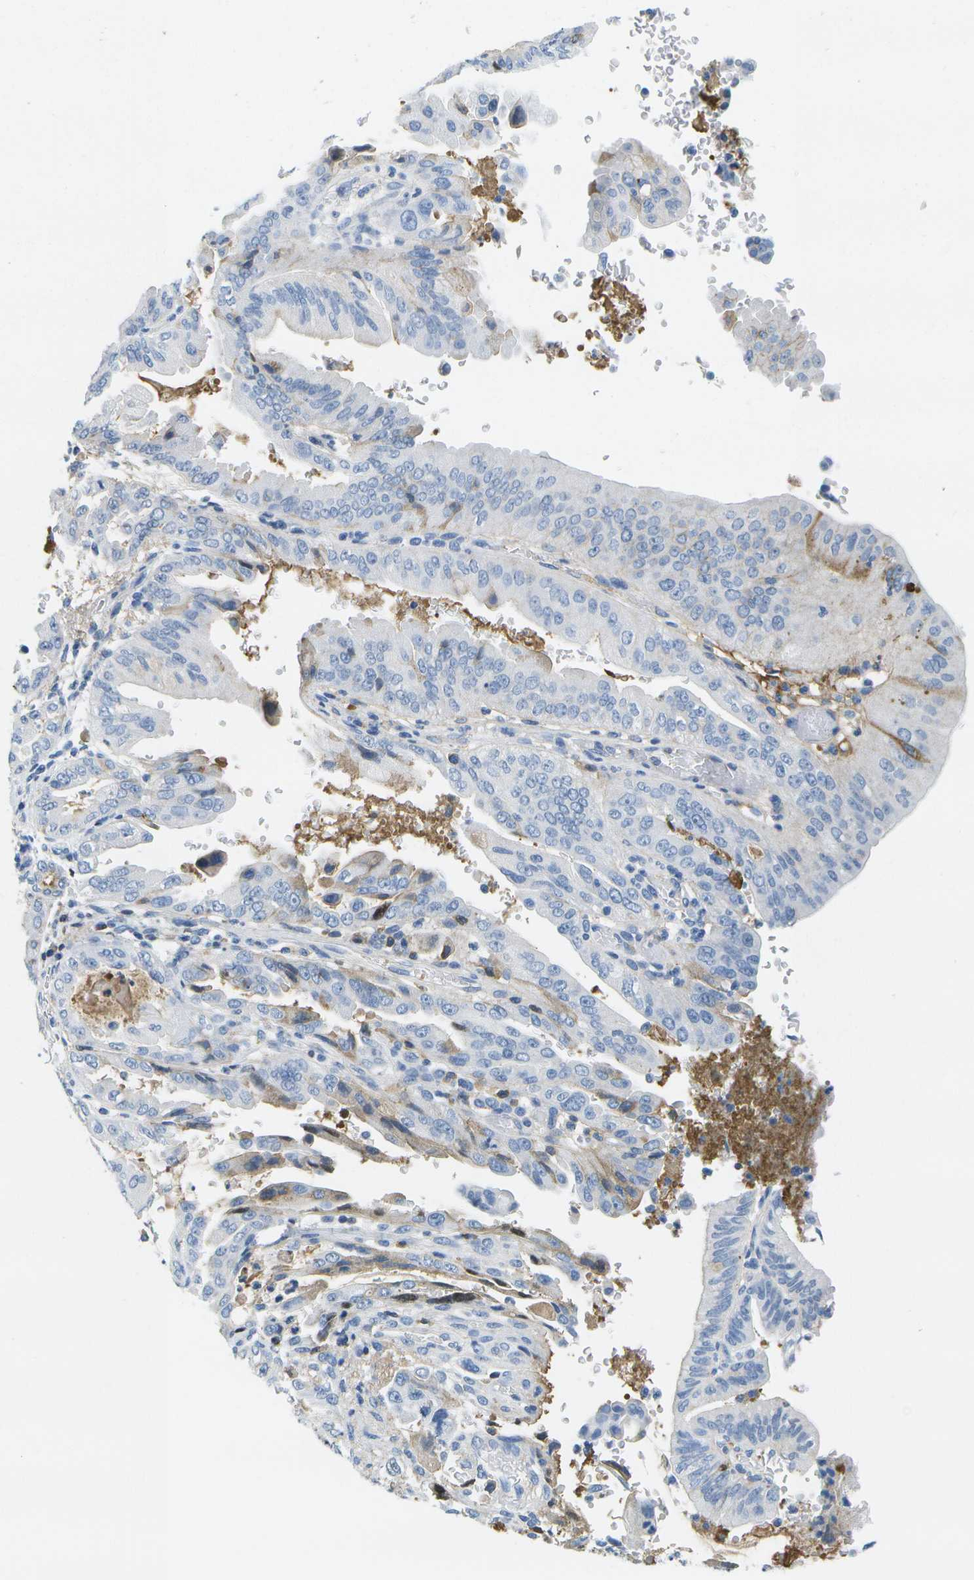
{"staining": {"intensity": "negative", "quantity": "none", "location": "none"}, "tissue": "pancreatic cancer", "cell_type": "Tumor cells", "image_type": "cancer", "snomed": [{"axis": "morphology", "description": "Adenocarcinoma, NOS"}, {"axis": "topography", "description": "Pancreas"}], "caption": "Adenocarcinoma (pancreatic) was stained to show a protein in brown. There is no significant positivity in tumor cells. (Brightfield microscopy of DAB (3,3'-diaminobenzidine) IHC at high magnification).", "gene": "SERPINA1", "patient": {"sex": "male", "age": 70}}